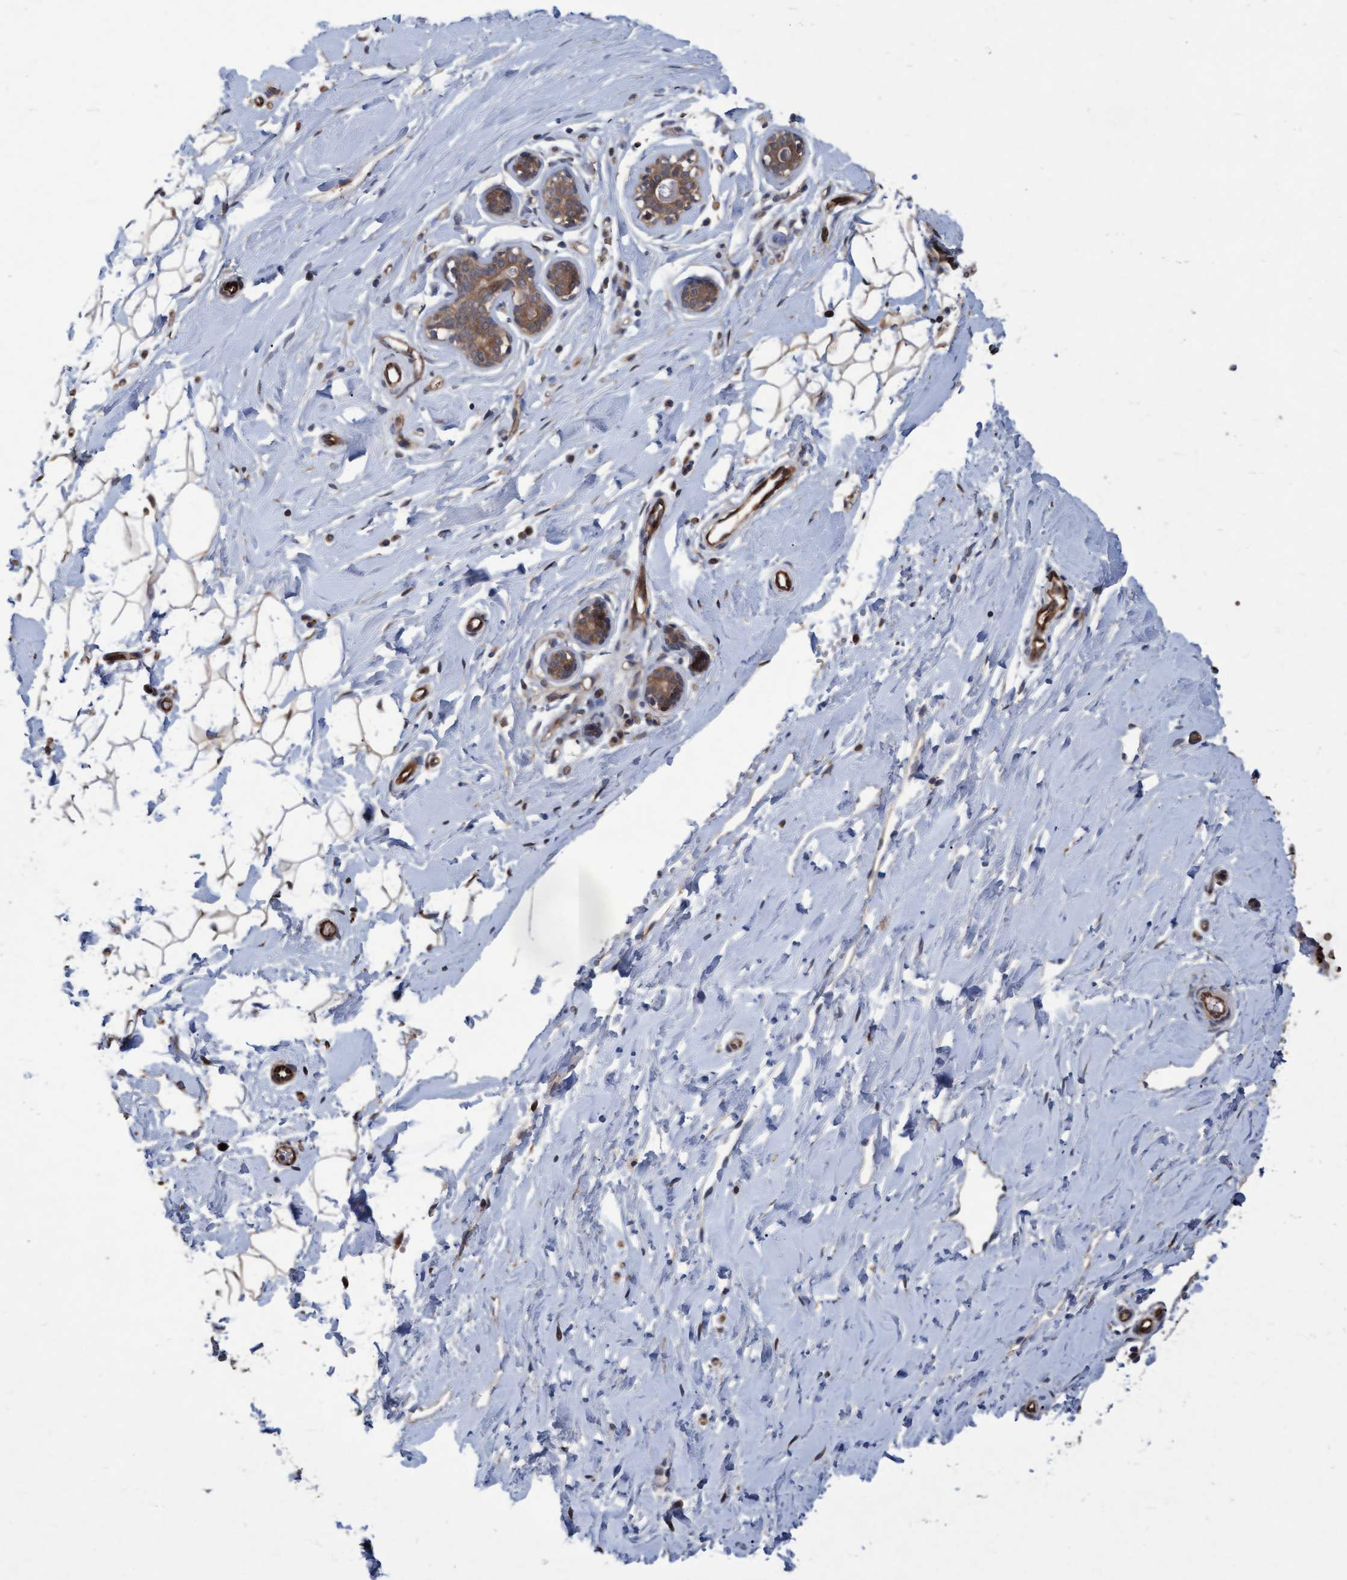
{"staining": {"intensity": "moderate", "quantity": ">75%", "location": "nuclear"}, "tissue": "breast", "cell_type": "Adipocytes", "image_type": "normal", "snomed": [{"axis": "morphology", "description": "Normal tissue, NOS"}, {"axis": "topography", "description": "Breast"}], "caption": "An image showing moderate nuclear staining in approximately >75% of adipocytes in benign breast, as visualized by brown immunohistochemical staining.", "gene": "PSMB6", "patient": {"sex": "female", "age": 23}}